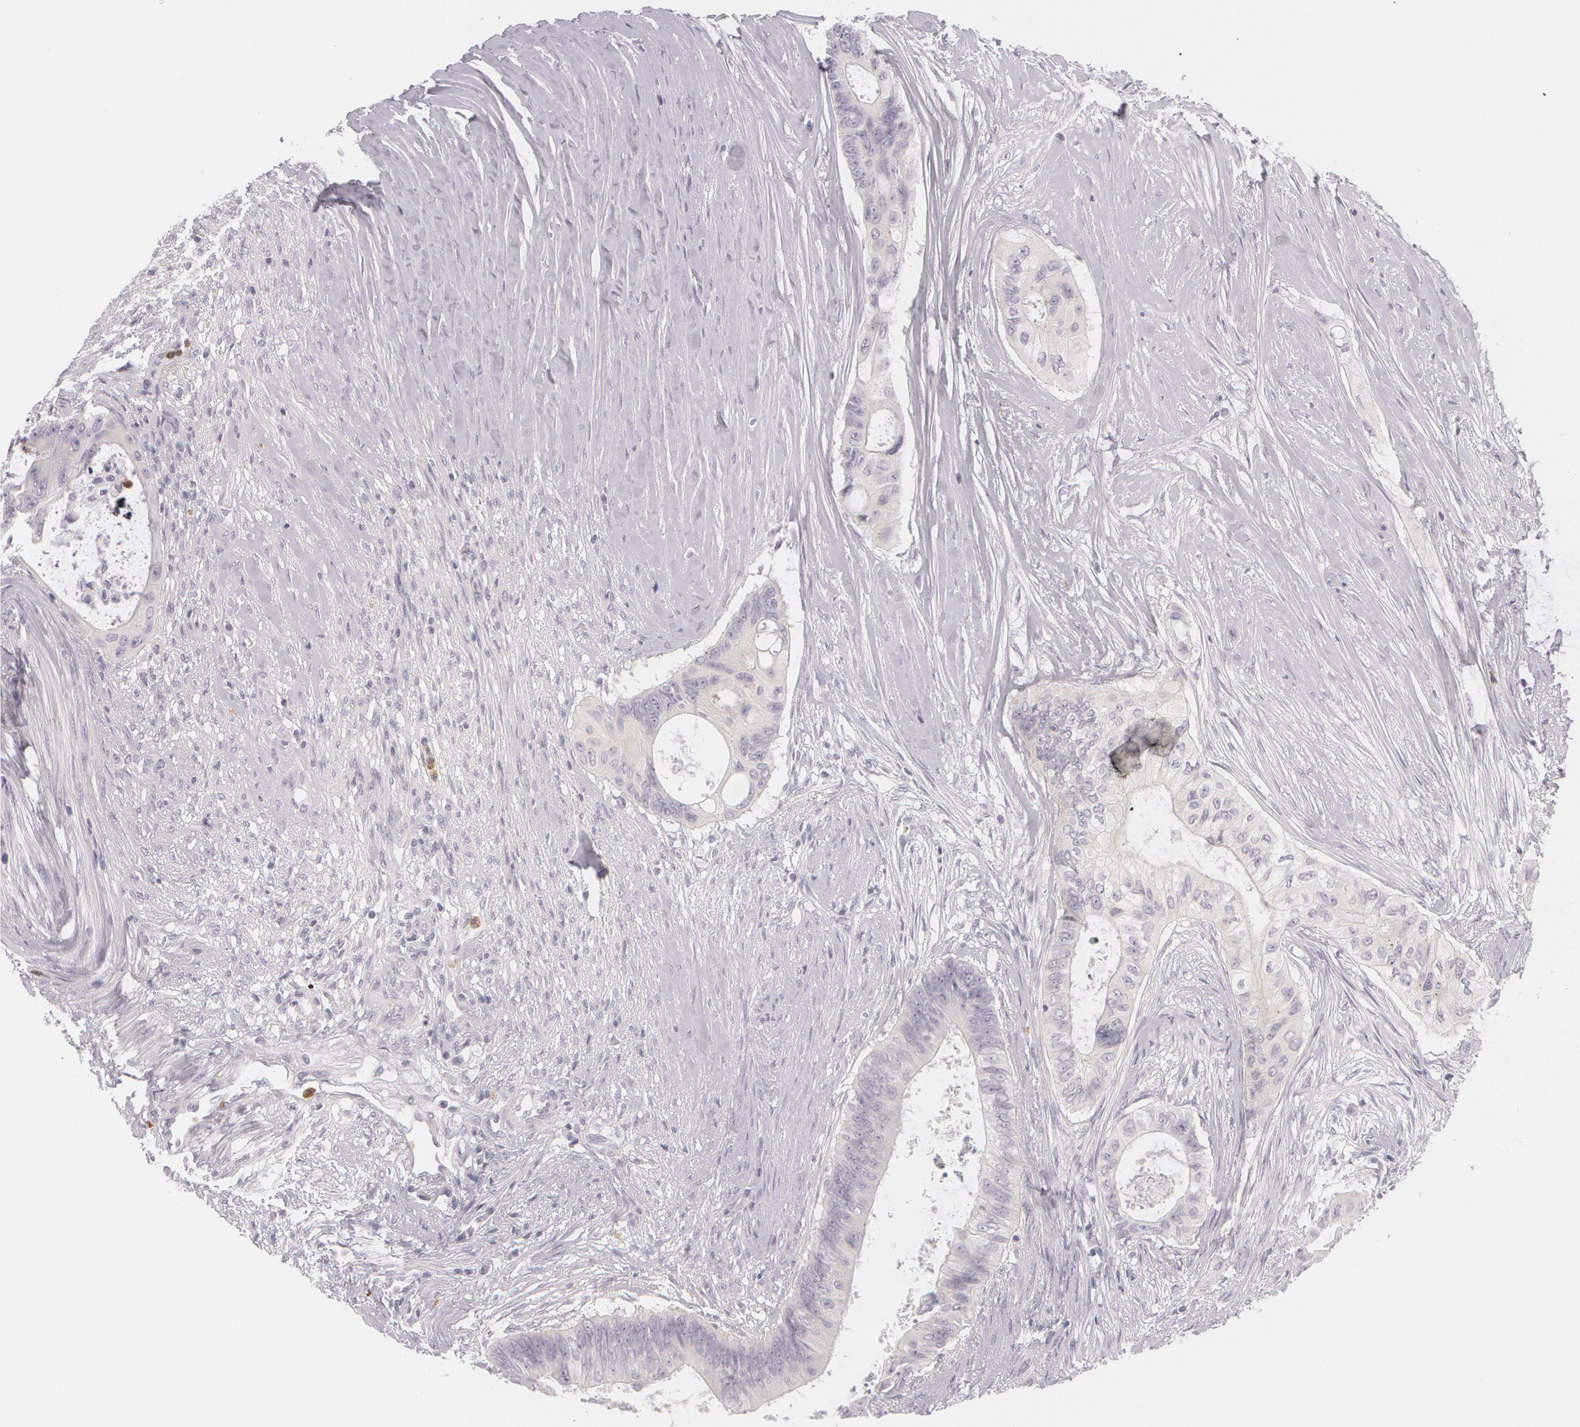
{"staining": {"intensity": "negative", "quantity": "none", "location": "none"}, "tissue": "colorectal cancer", "cell_type": "Tumor cells", "image_type": "cancer", "snomed": [{"axis": "morphology", "description": "Adenocarcinoma, NOS"}, {"axis": "topography", "description": "Colon"}], "caption": "High power microscopy micrograph of an immunohistochemistry histopathology image of colorectal cancer, revealing no significant staining in tumor cells.", "gene": "FAM181A", "patient": {"sex": "male", "age": 65}}